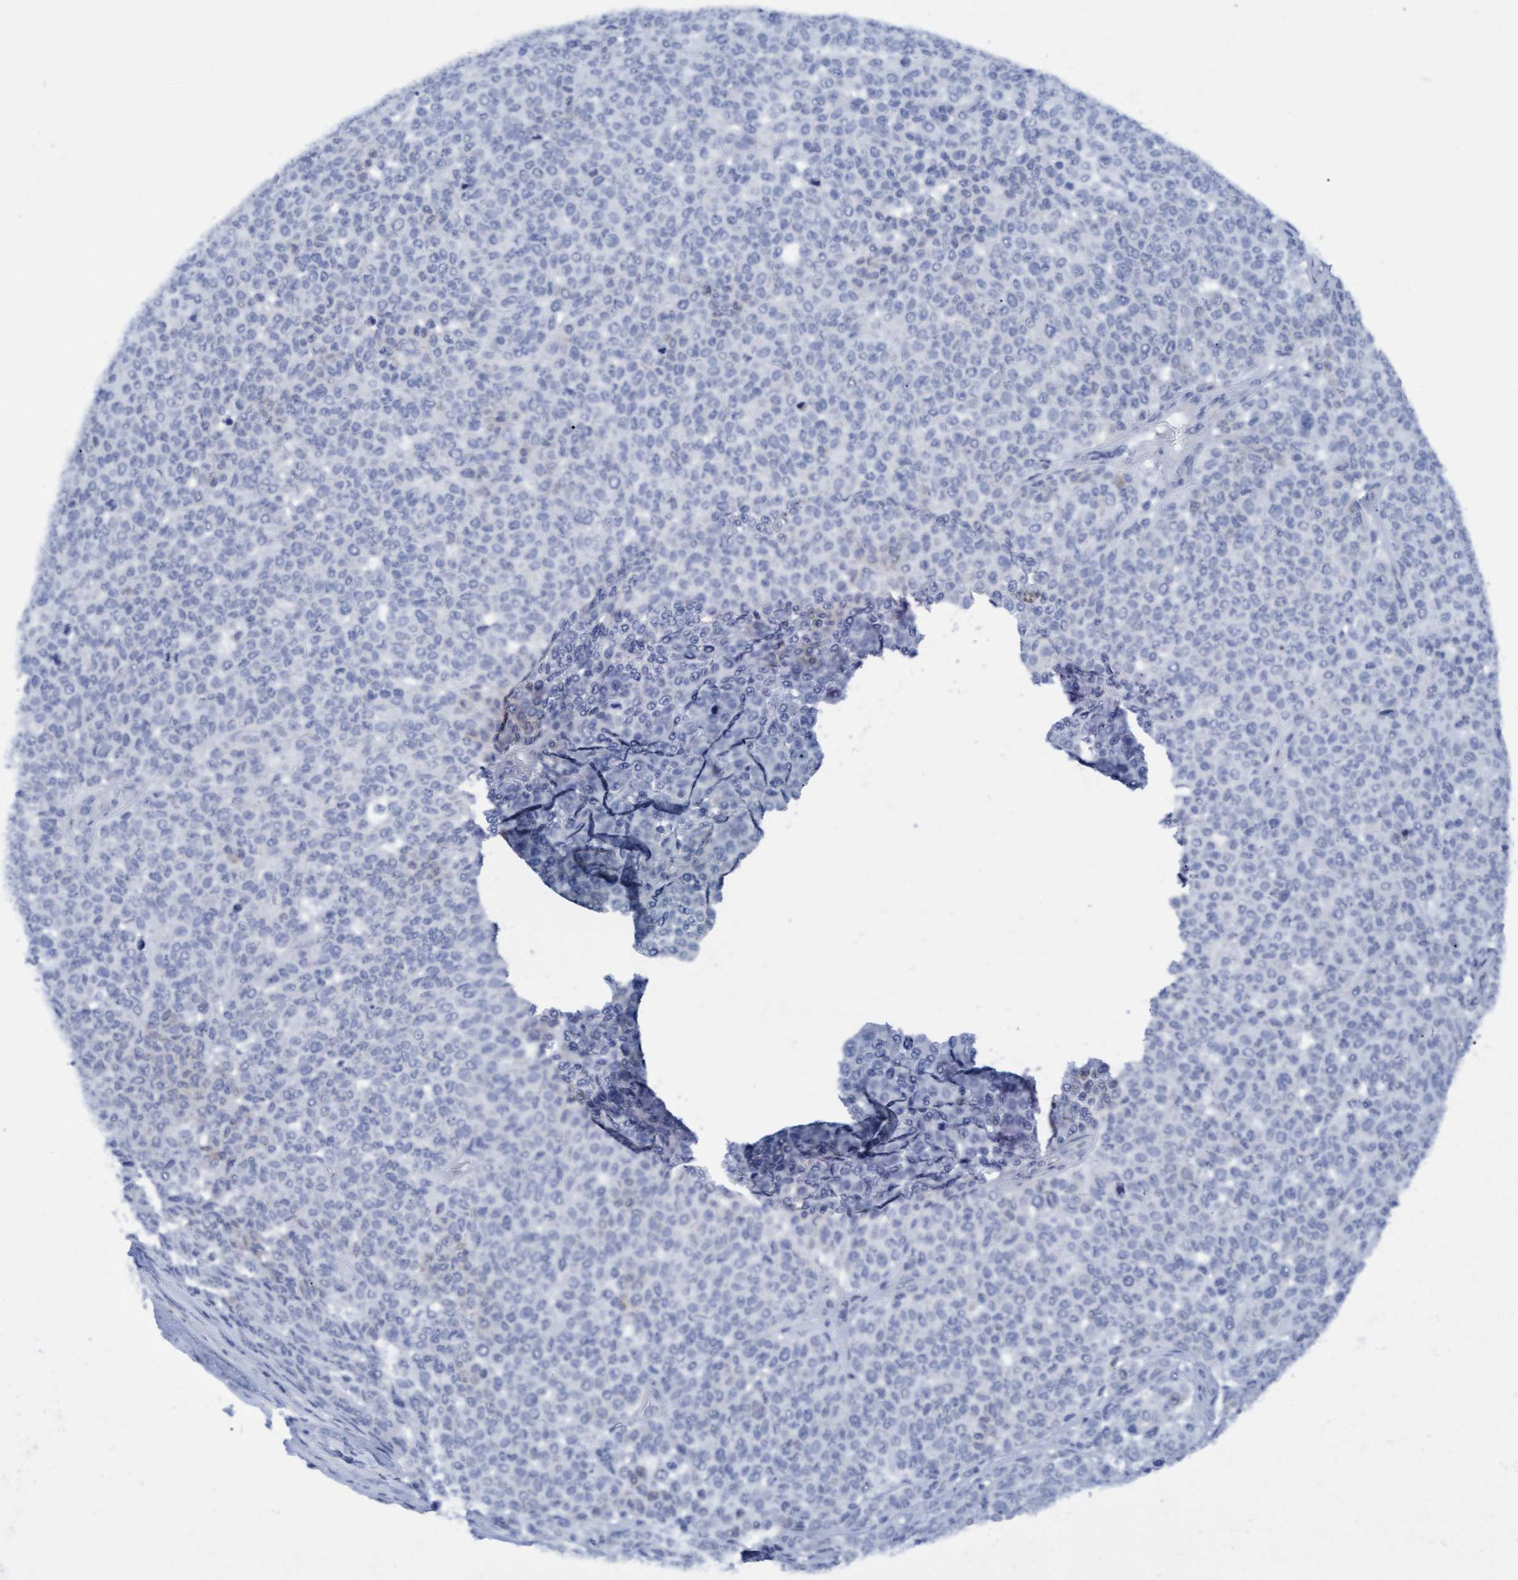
{"staining": {"intensity": "negative", "quantity": "none", "location": "none"}, "tissue": "melanoma", "cell_type": "Tumor cells", "image_type": "cancer", "snomed": [{"axis": "morphology", "description": "Malignant melanoma, NOS"}, {"axis": "topography", "description": "Skin"}], "caption": "Immunohistochemistry photomicrograph of human malignant melanoma stained for a protein (brown), which demonstrates no expression in tumor cells. Nuclei are stained in blue.", "gene": "SSTR3", "patient": {"sex": "male", "age": 59}}